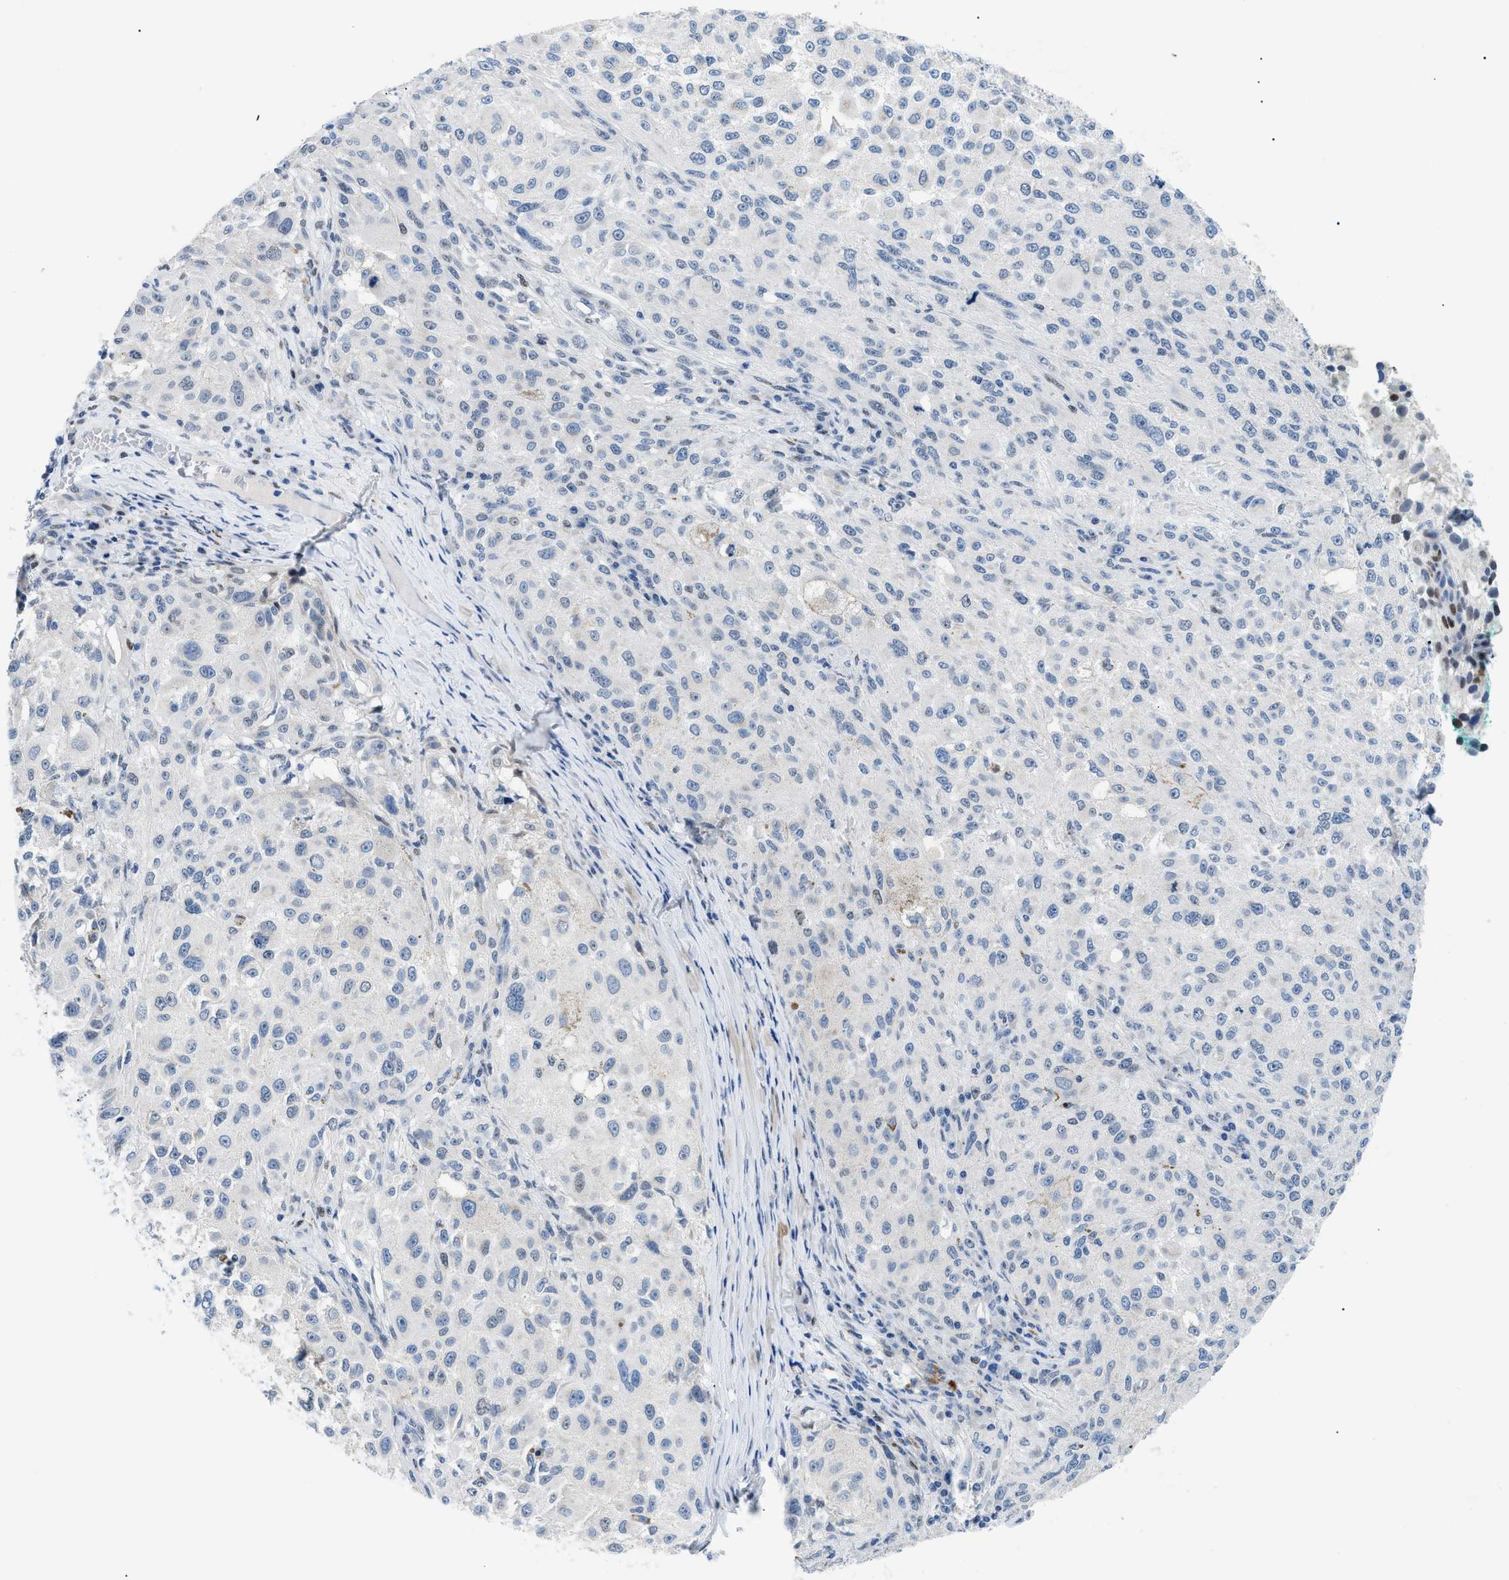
{"staining": {"intensity": "negative", "quantity": "none", "location": "none"}, "tissue": "melanoma", "cell_type": "Tumor cells", "image_type": "cancer", "snomed": [{"axis": "morphology", "description": "Necrosis, NOS"}, {"axis": "morphology", "description": "Malignant melanoma, NOS"}, {"axis": "topography", "description": "Skin"}], "caption": "Melanoma stained for a protein using IHC exhibits no staining tumor cells.", "gene": "SMARCC1", "patient": {"sex": "female", "age": 87}}